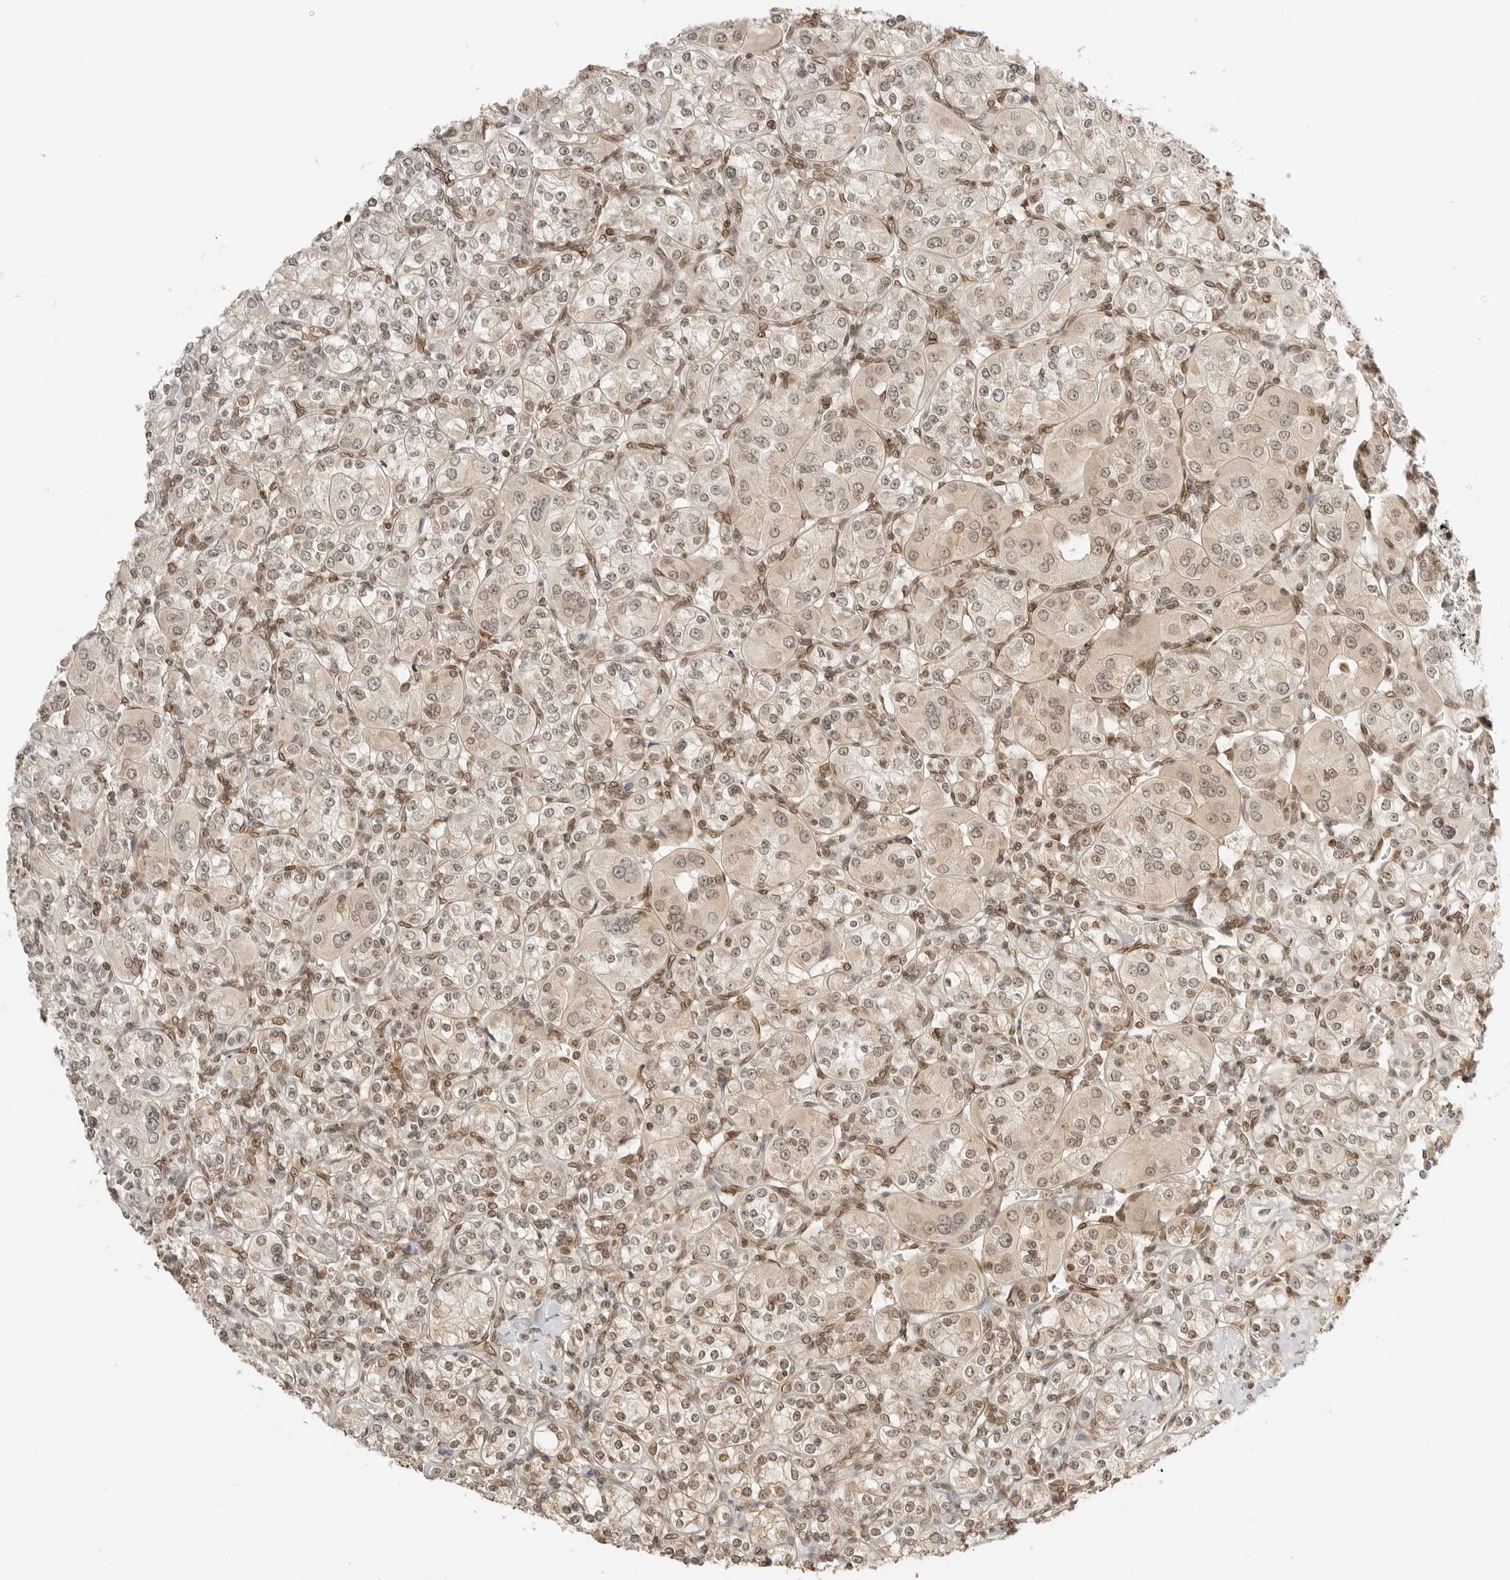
{"staining": {"intensity": "weak", "quantity": "25%-75%", "location": "nuclear"}, "tissue": "renal cancer", "cell_type": "Tumor cells", "image_type": "cancer", "snomed": [{"axis": "morphology", "description": "Adenocarcinoma, NOS"}, {"axis": "topography", "description": "Kidney"}], "caption": "High-power microscopy captured an IHC histopathology image of renal adenocarcinoma, revealing weak nuclear staining in approximately 25%-75% of tumor cells. The staining was performed using DAB, with brown indicating positive protein expression. Nuclei are stained blue with hematoxylin.", "gene": "POLH", "patient": {"sex": "male", "age": 77}}